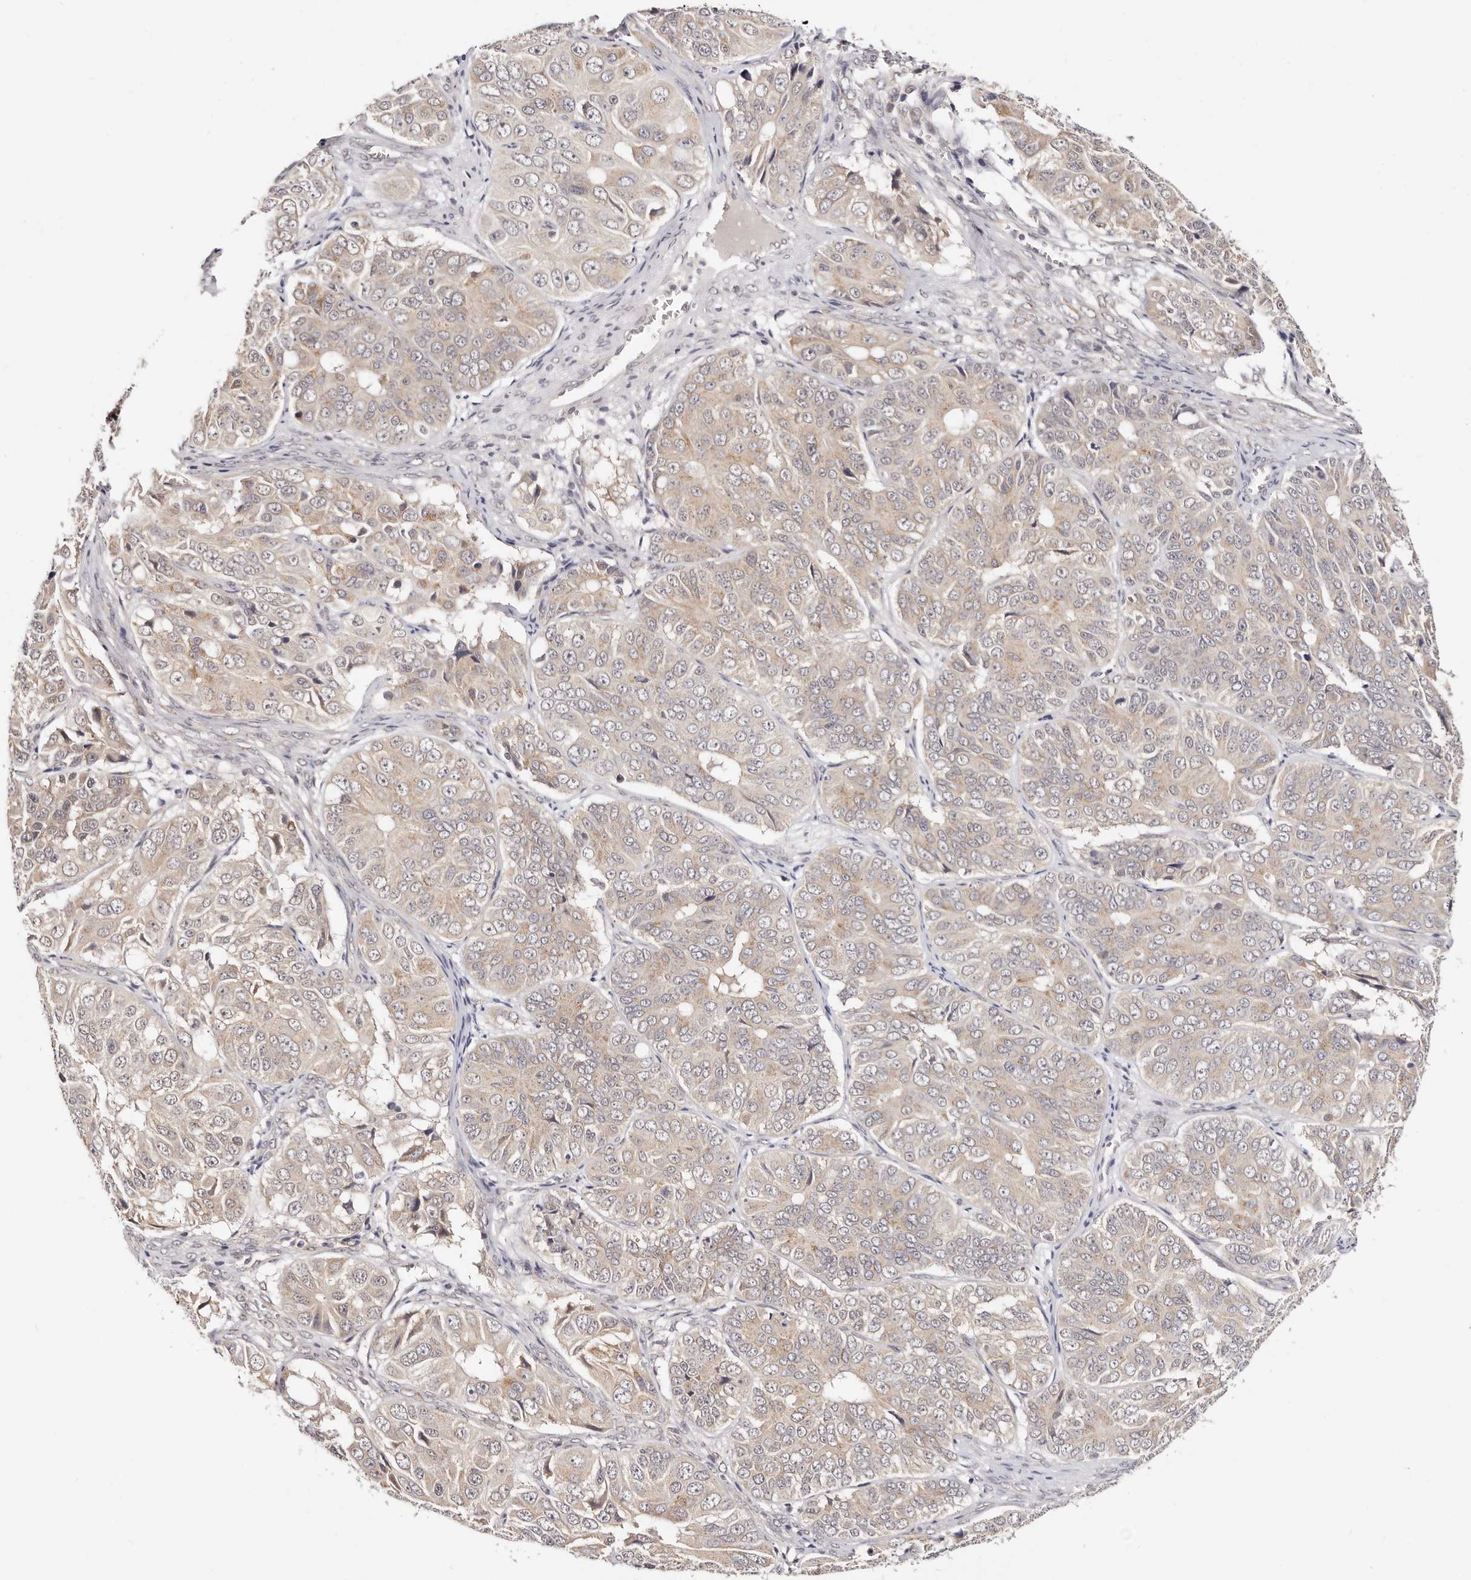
{"staining": {"intensity": "weak", "quantity": ">75%", "location": "cytoplasmic/membranous"}, "tissue": "ovarian cancer", "cell_type": "Tumor cells", "image_type": "cancer", "snomed": [{"axis": "morphology", "description": "Carcinoma, endometroid"}, {"axis": "topography", "description": "Ovary"}], "caption": "Immunohistochemistry histopathology image of neoplastic tissue: ovarian endometroid carcinoma stained using immunohistochemistry displays low levels of weak protein expression localized specifically in the cytoplasmic/membranous of tumor cells, appearing as a cytoplasmic/membranous brown color.", "gene": "VIPAS39", "patient": {"sex": "female", "age": 51}}